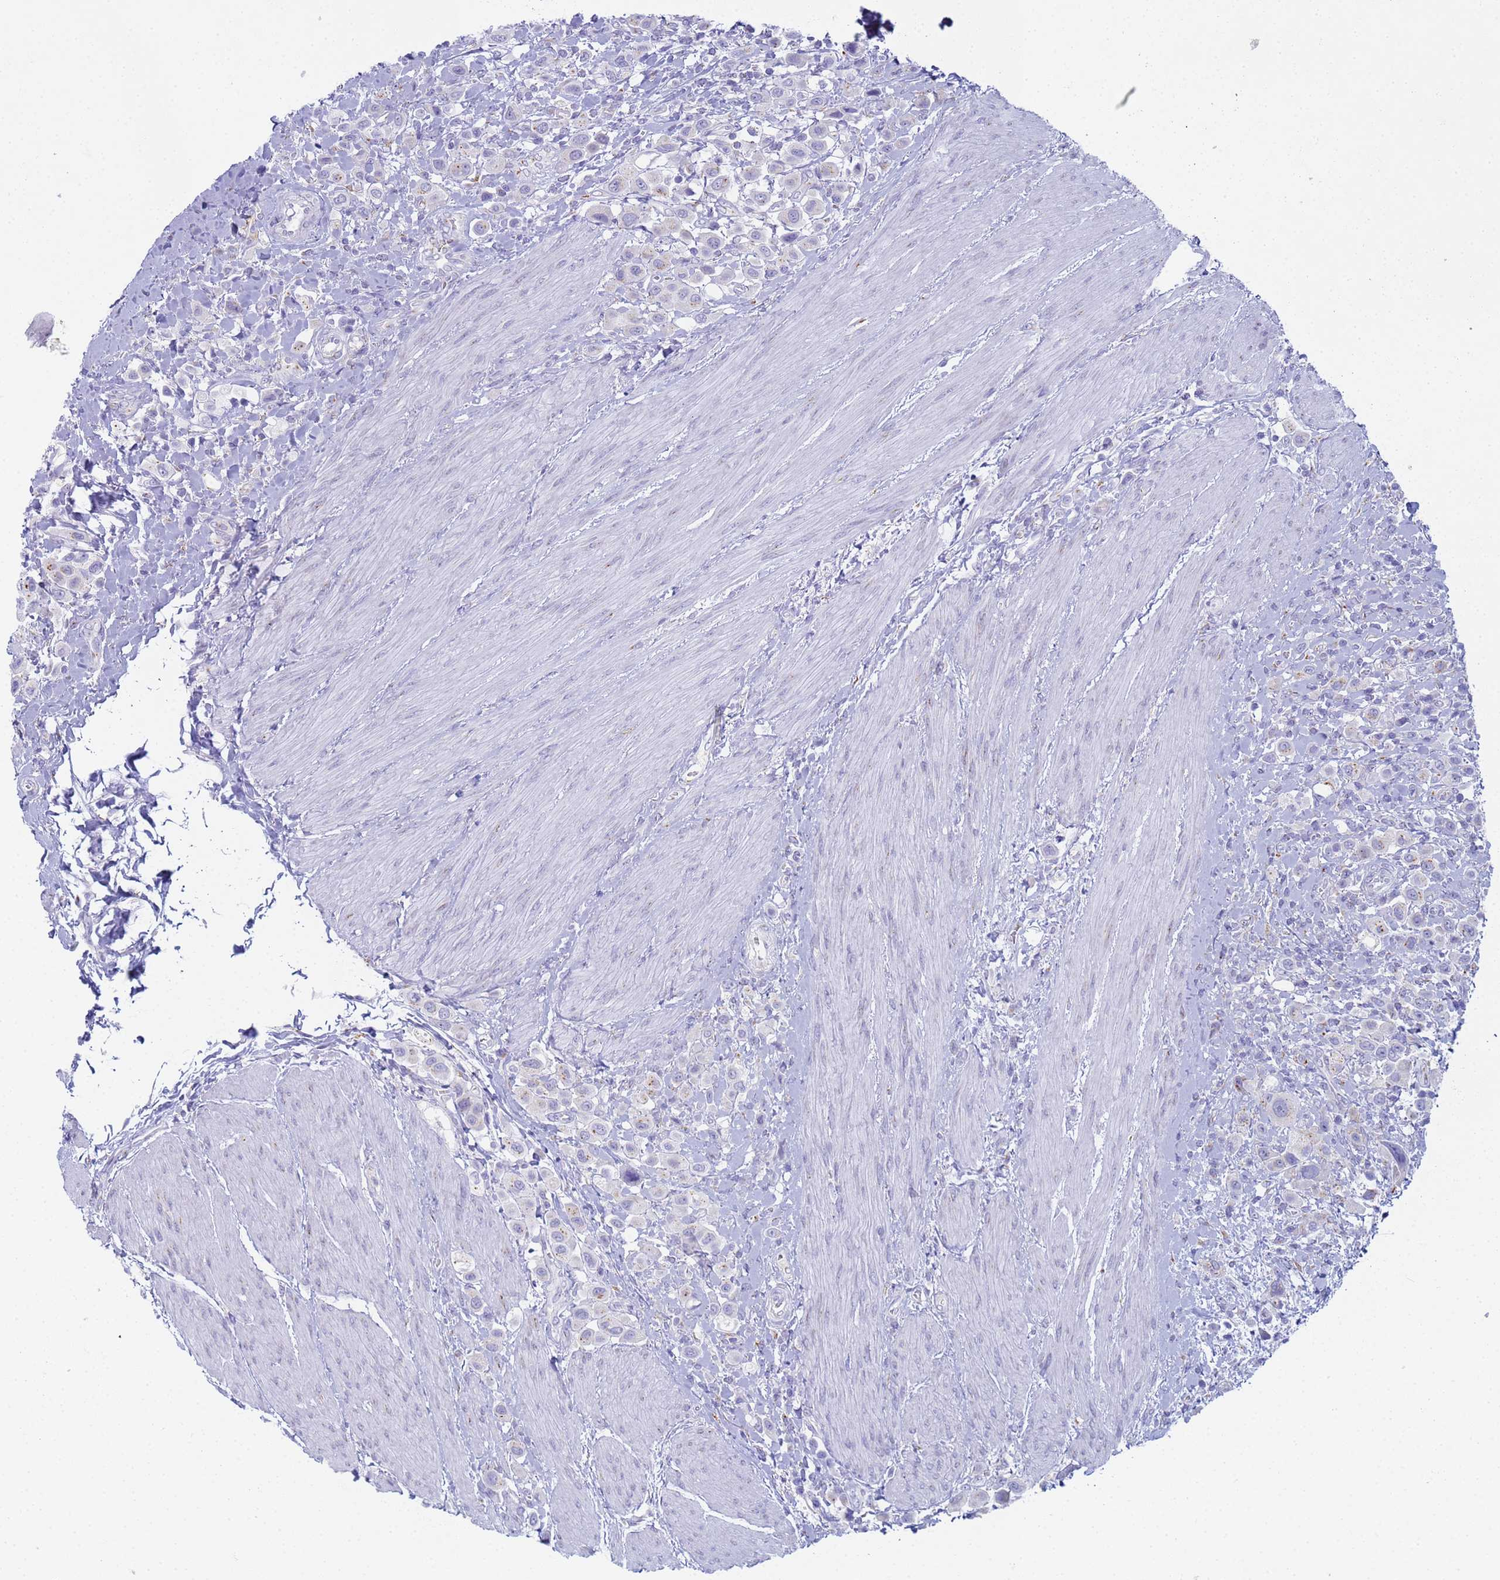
{"staining": {"intensity": "moderate", "quantity": "<25%", "location": "cytoplasmic/membranous"}, "tissue": "urothelial cancer", "cell_type": "Tumor cells", "image_type": "cancer", "snomed": [{"axis": "morphology", "description": "Urothelial carcinoma, High grade"}, {"axis": "topography", "description": "Urinary bladder"}], "caption": "Tumor cells demonstrate moderate cytoplasmic/membranous expression in approximately <25% of cells in high-grade urothelial carcinoma.", "gene": "CR1", "patient": {"sex": "male", "age": 50}}